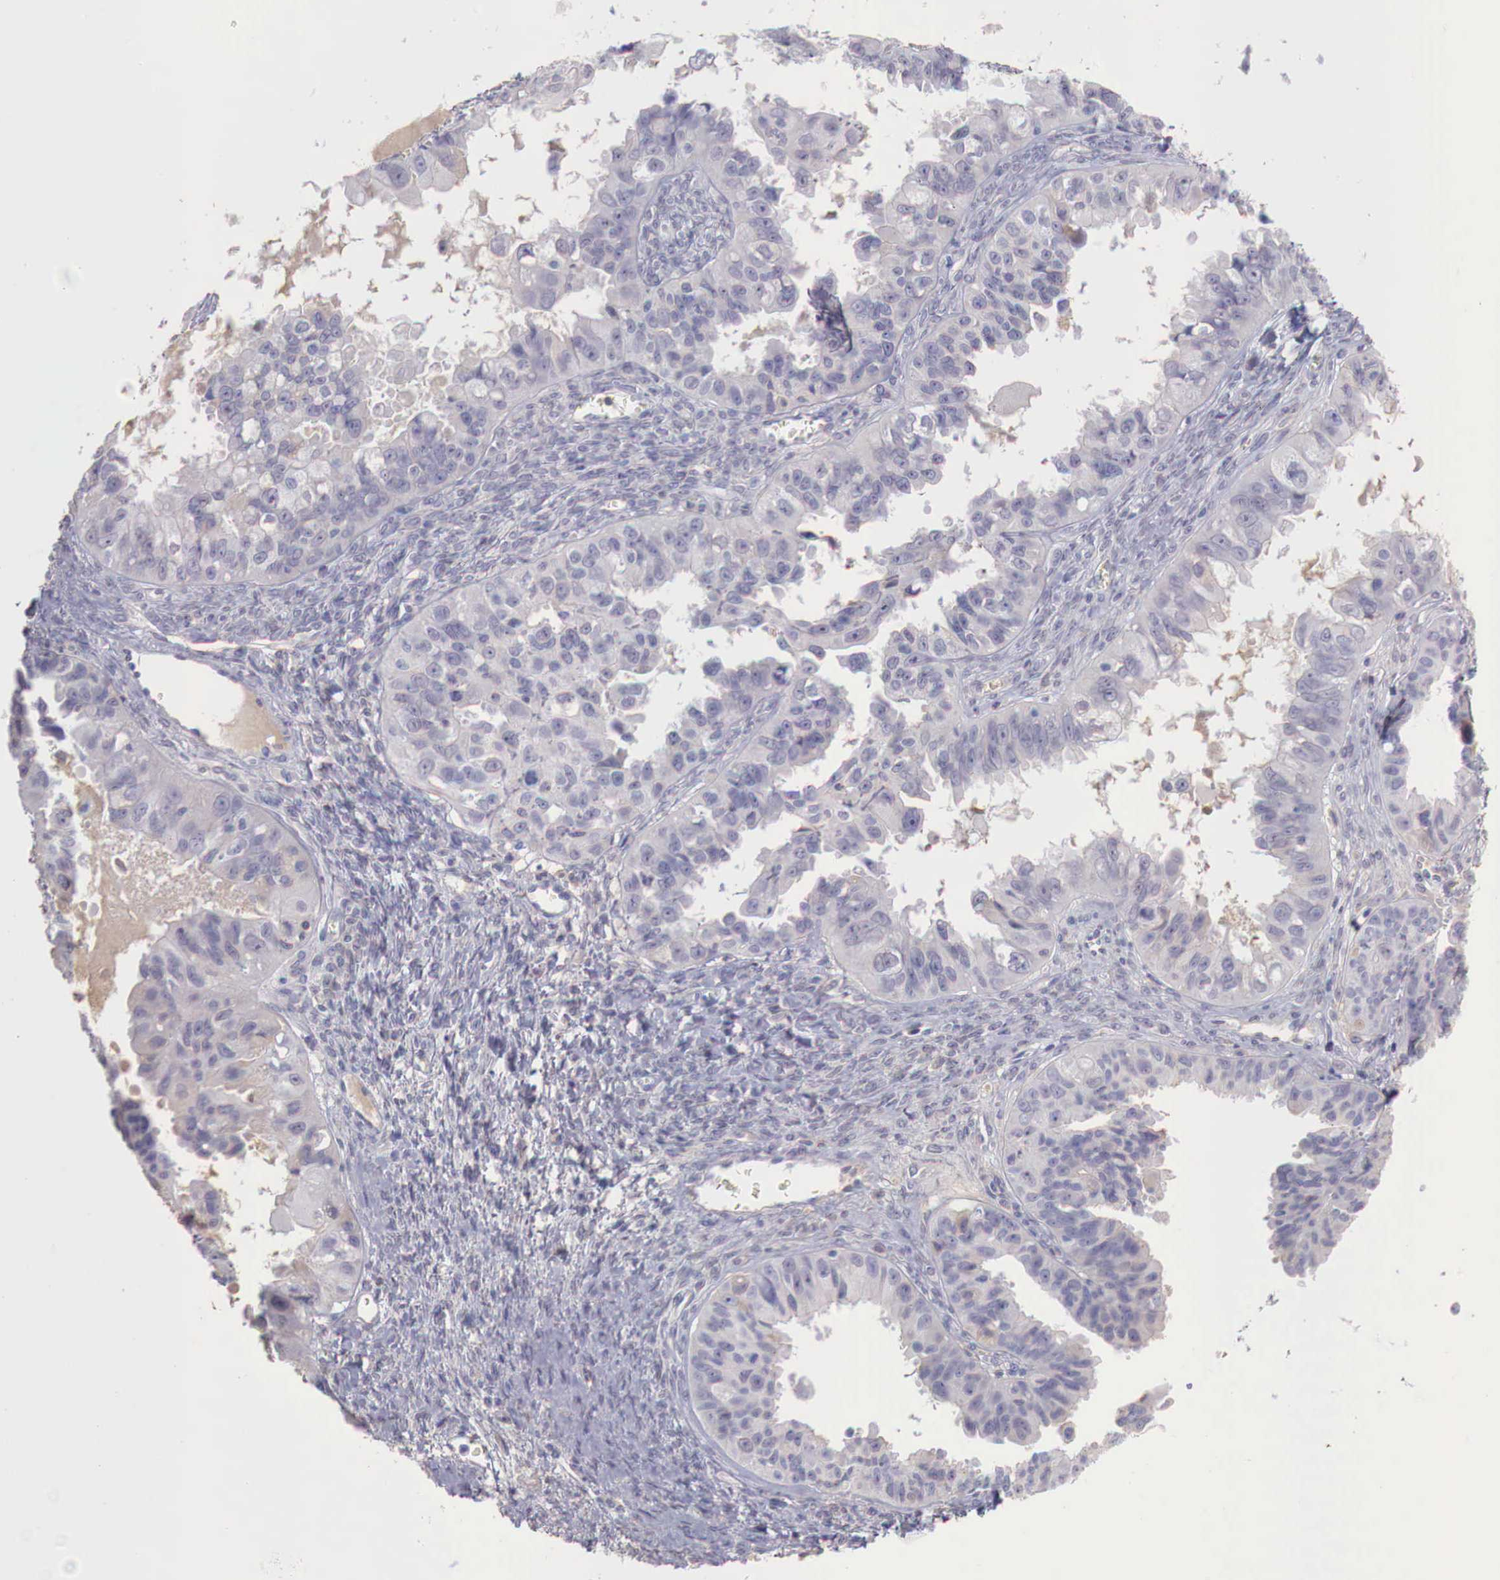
{"staining": {"intensity": "weak", "quantity": "<25%", "location": "cytoplasmic/membranous"}, "tissue": "ovarian cancer", "cell_type": "Tumor cells", "image_type": "cancer", "snomed": [{"axis": "morphology", "description": "Carcinoma, endometroid"}, {"axis": "topography", "description": "Ovary"}], "caption": "An immunohistochemistry image of endometroid carcinoma (ovarian) is shown. There is no staining in tumor cells of endometroid carcinoma (ovarian).", "gene": "XPNPEP2", "patient": {"sex": "female", "age": 85}}